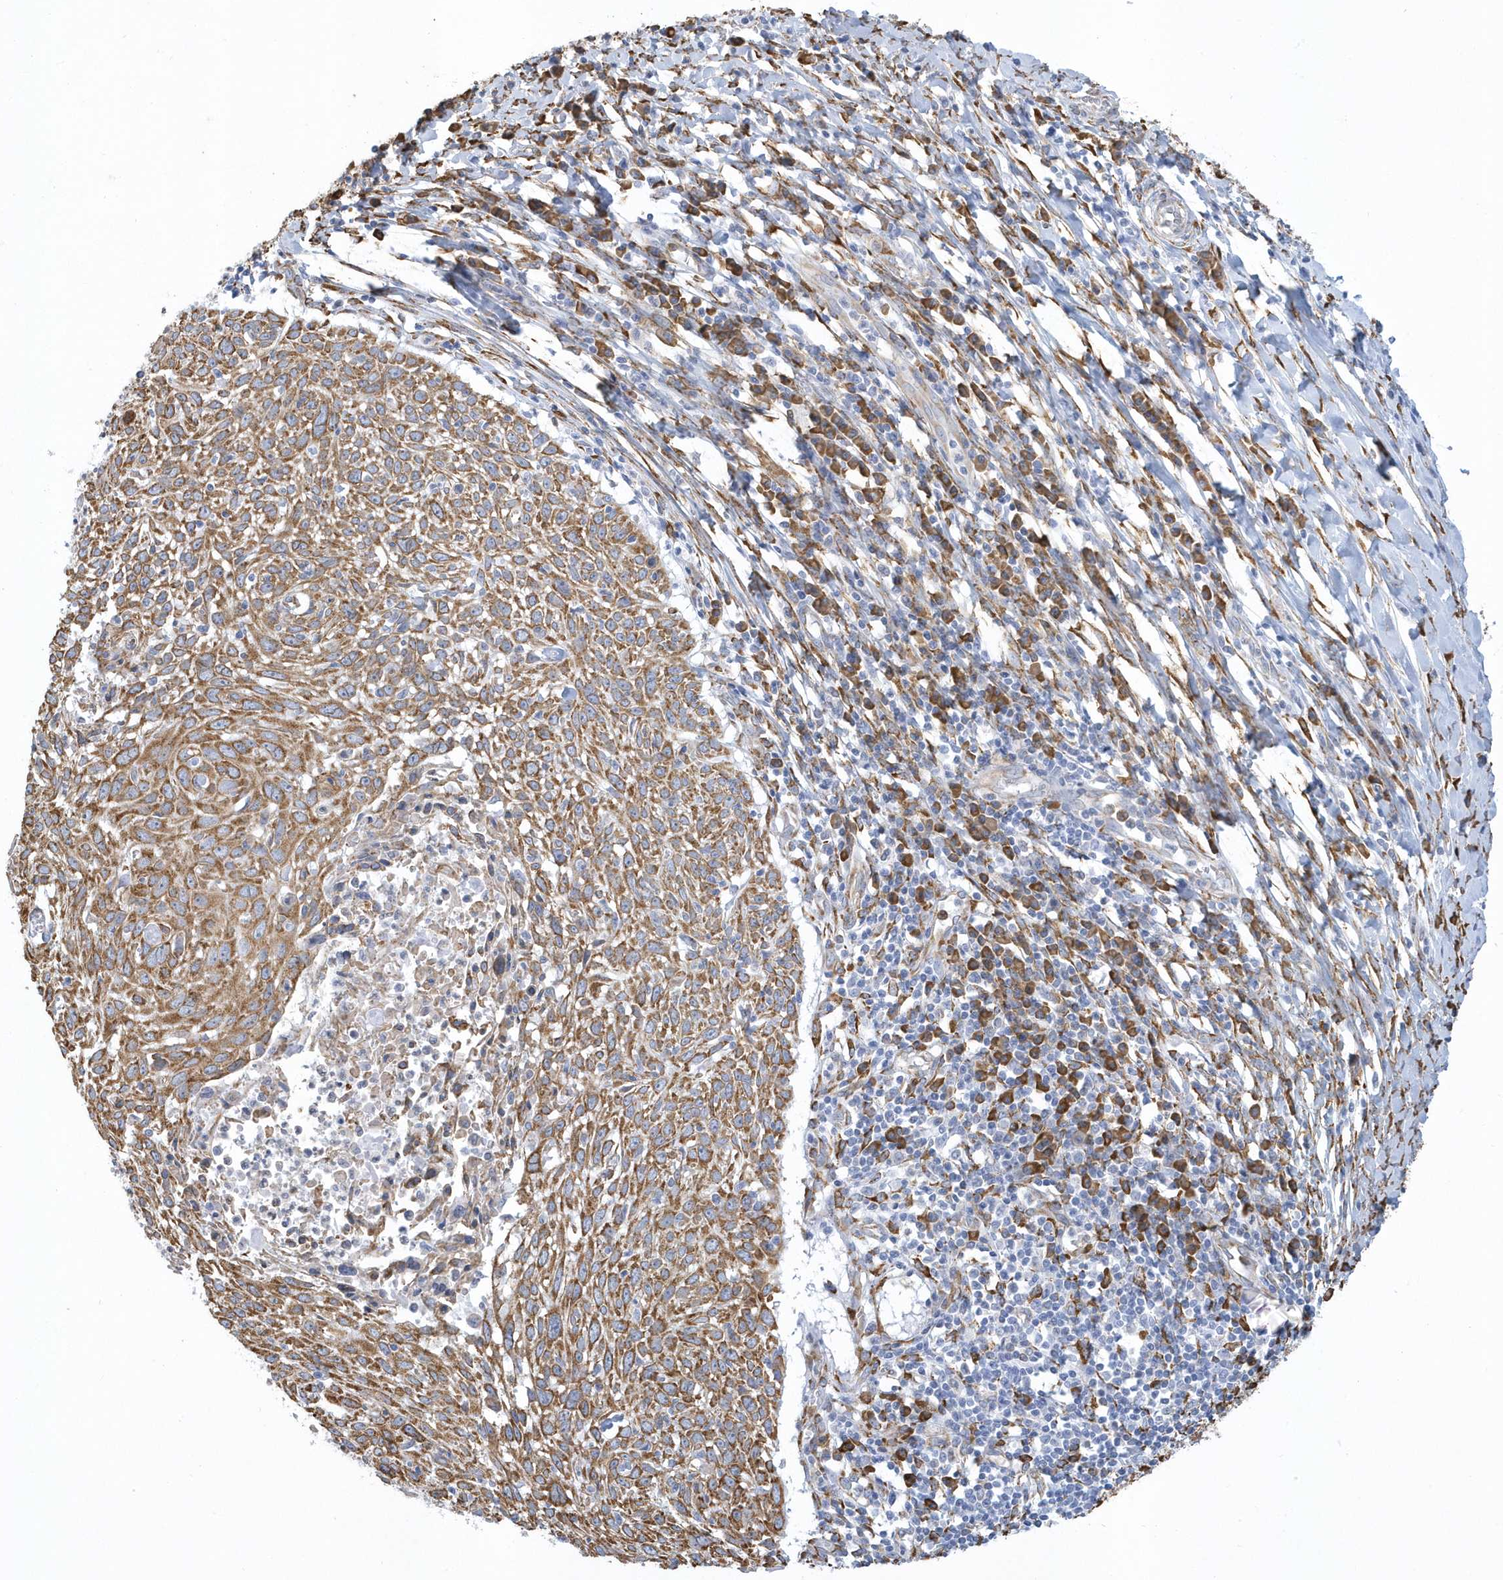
{"staining": {"intensity": "moderate", "quantity": ">75%", "location": "cytoplasmic/membranous"}, "tissue": "cervical cancer", "cell_type": "Tumor cells", "image_type": "cancer", "snomed": [{"axis": "morphology", "description": "Squamous cell carcinoma, NOS"}, {"axis": "topography", "description": "Cervix"}], "caption": "This image demonstrates immunohistochemistry staining of cervical squamous cell carcinoma, with medium moderate cytoplasmic/membranous positivity in about >75% of tumor cells.", "gene": "DCAF1", "patient": {"sex": "female", "age": 51}}